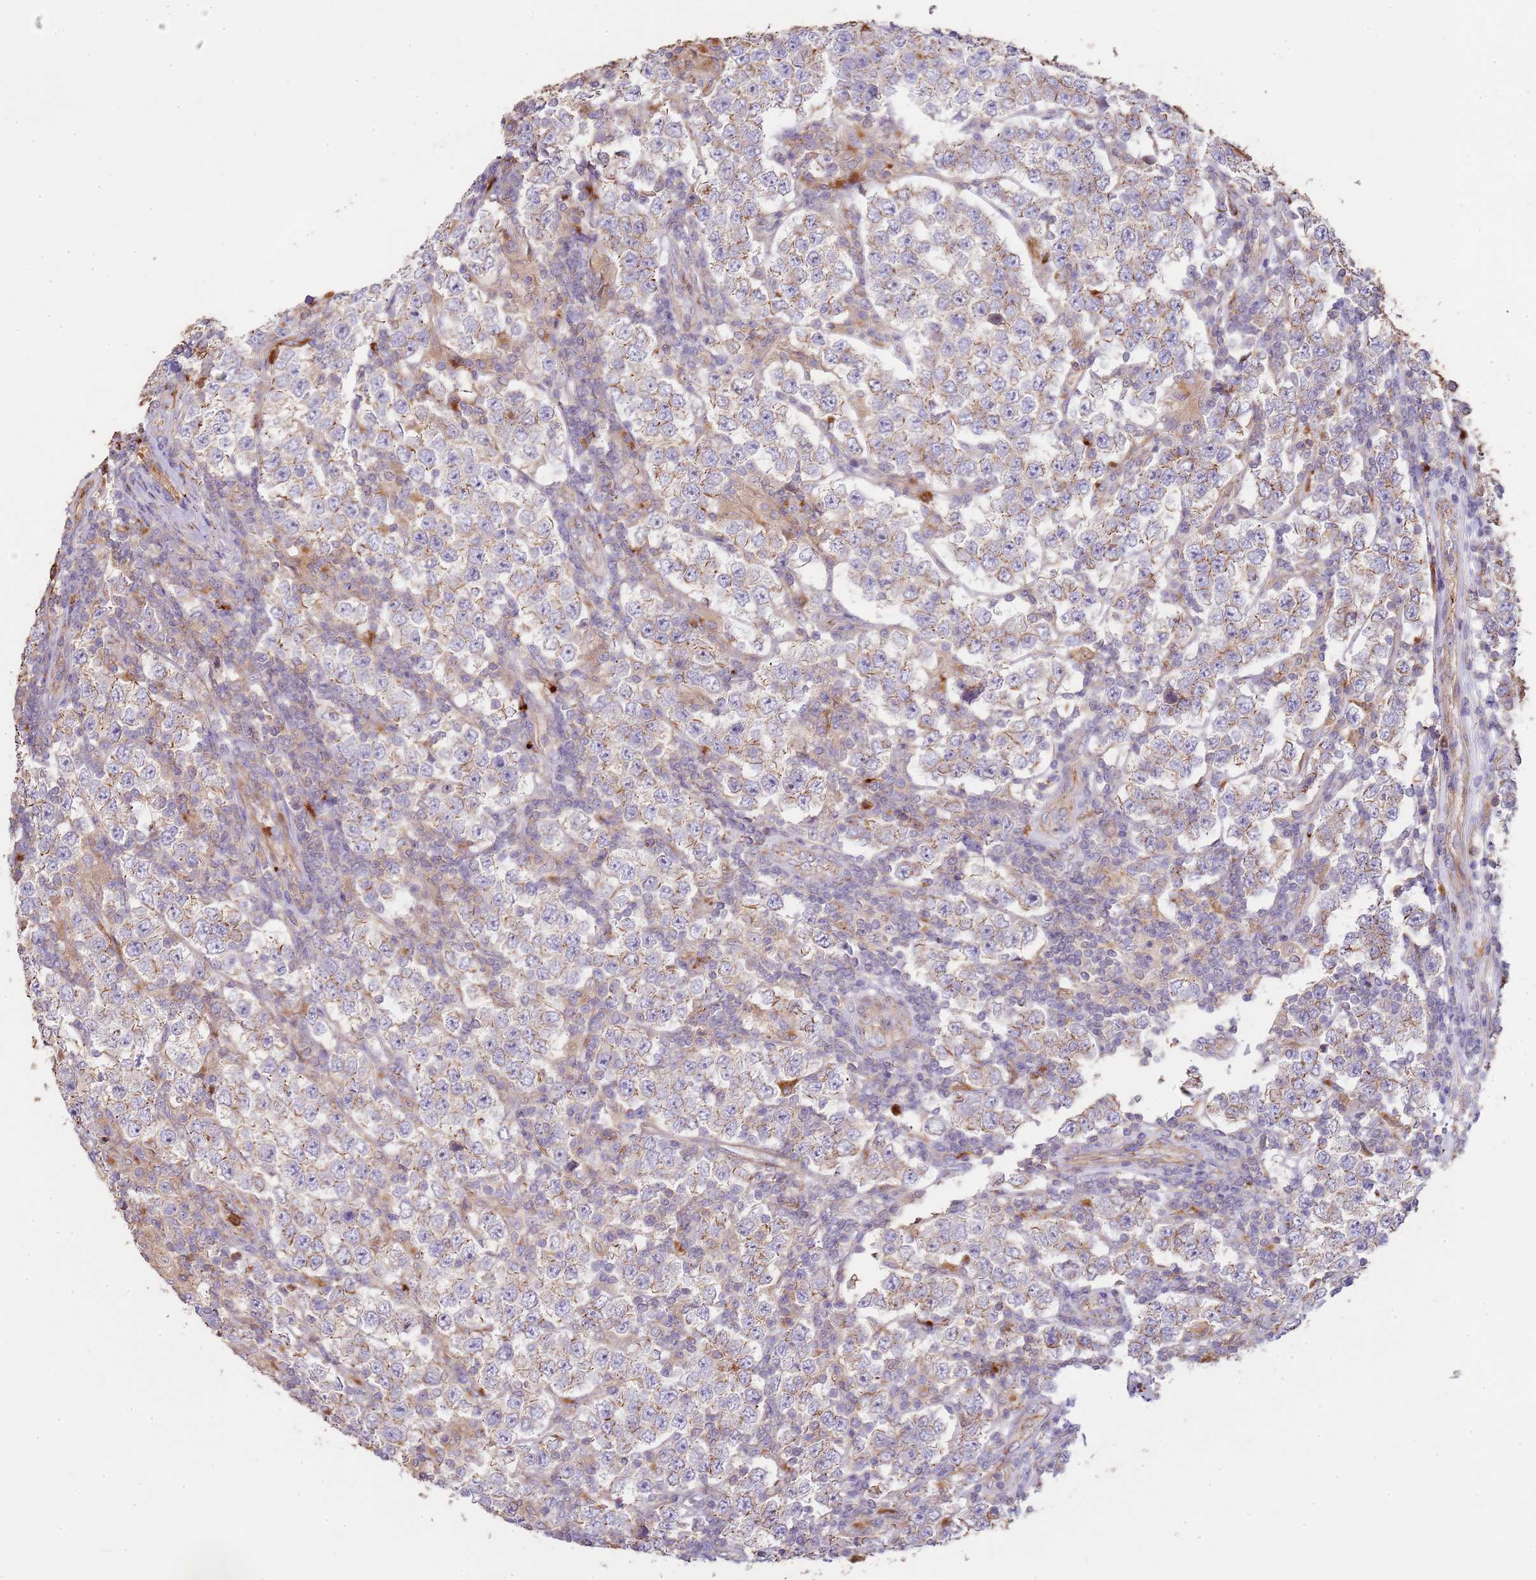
{"staining": {"intensity": "weak", "quantity": "<25%", "location": "cytoplasmic/membranous"}, "tissue": "testis cancer", "cell_type": "Tumor cells", "image_type": "cancer", "snomed": [{"axis": "morphology", "description": "Normal tissue, NOS"}, {"axis": "morphology", "description": "Urothelial carcinoma, High grade"}, {"axis": "morphology", "description": "Seminoma, NOS"}, {"axis": "morphology", "description": "Carcinoma, Embryonal, NOS"}, {"axis": "topography", "description": "Urinary bladder"}, {"axis": "topography", "description": "Testis"}], "caption": "IHC image of human testis cancer (high-grade urothelial carcinoma) stained for a protein (brown), which shows no expression in tumor cells.", "gene": "NDUFAF4", "patient": {"sex": "male", "age": 41}}